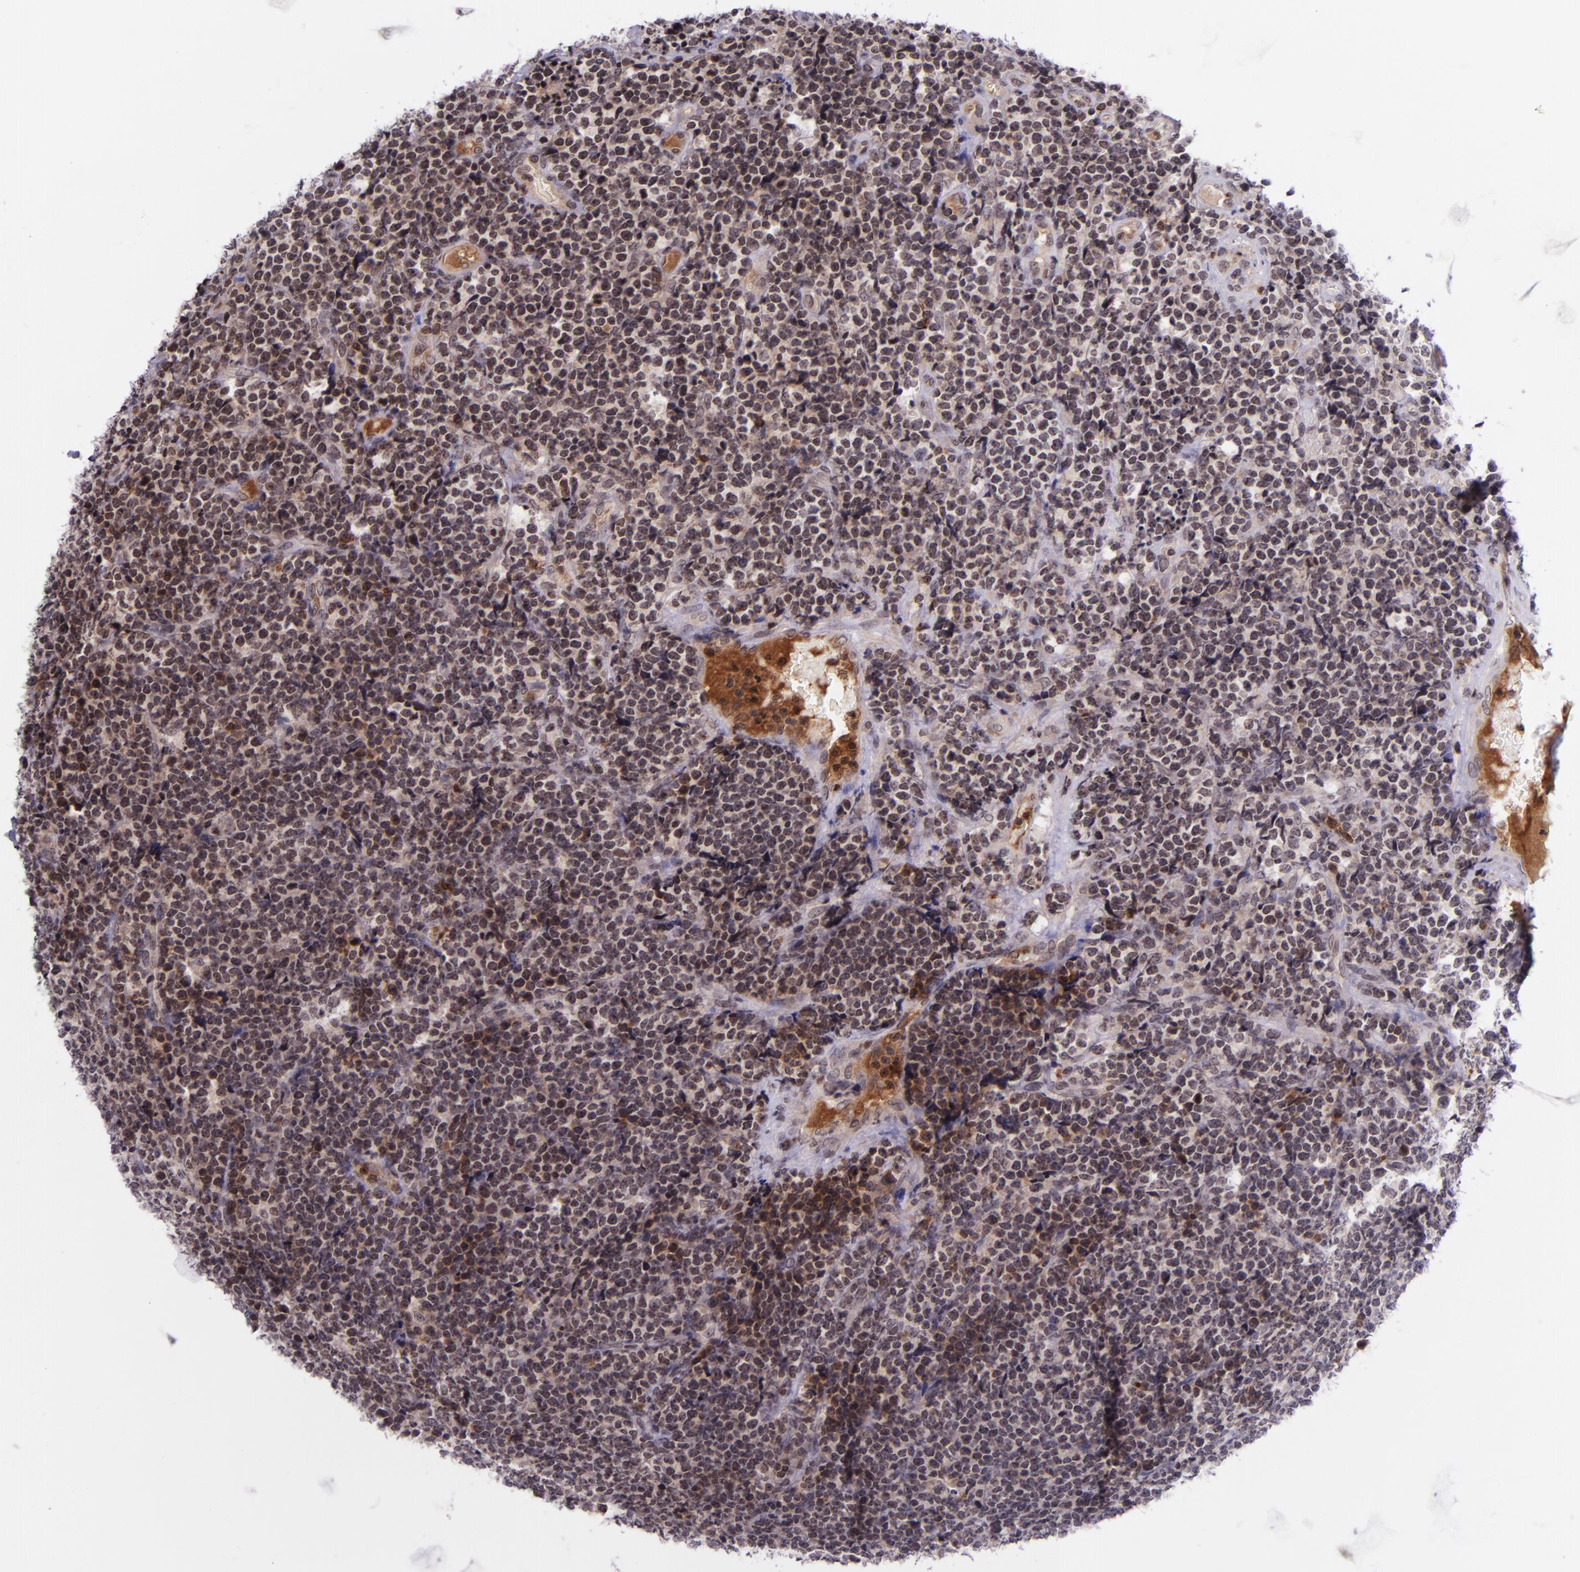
{"staining": {"intensity": "moderate", "quantity": "25%-75%", "location": "cytoplasmic/membranous"}, "tissue": "lymphoma", "cell_type": "Tumor cells", "image_type": "cancer", "snomed": [{"axis": "morphology", "description": "Malignant lymphoma, non-Hodgkin's type, High grade"}, {"axis": "topography", "description": "Small intestine"}, {"axis": "topography", "description": "Colon"}], "caption": "High-magnification brightfield microscopy of lymphoma stained with DAB (3,3'-diaminobenzidine) (brown) and counterstained with hematoxylin (blue). tumor cells exhibit moderate cytoplasmic/membranous positivity is appreciated in approximately25%-75% of cells.", "gene": "SELL", "patient": {"sex": "male", "age": 8}}